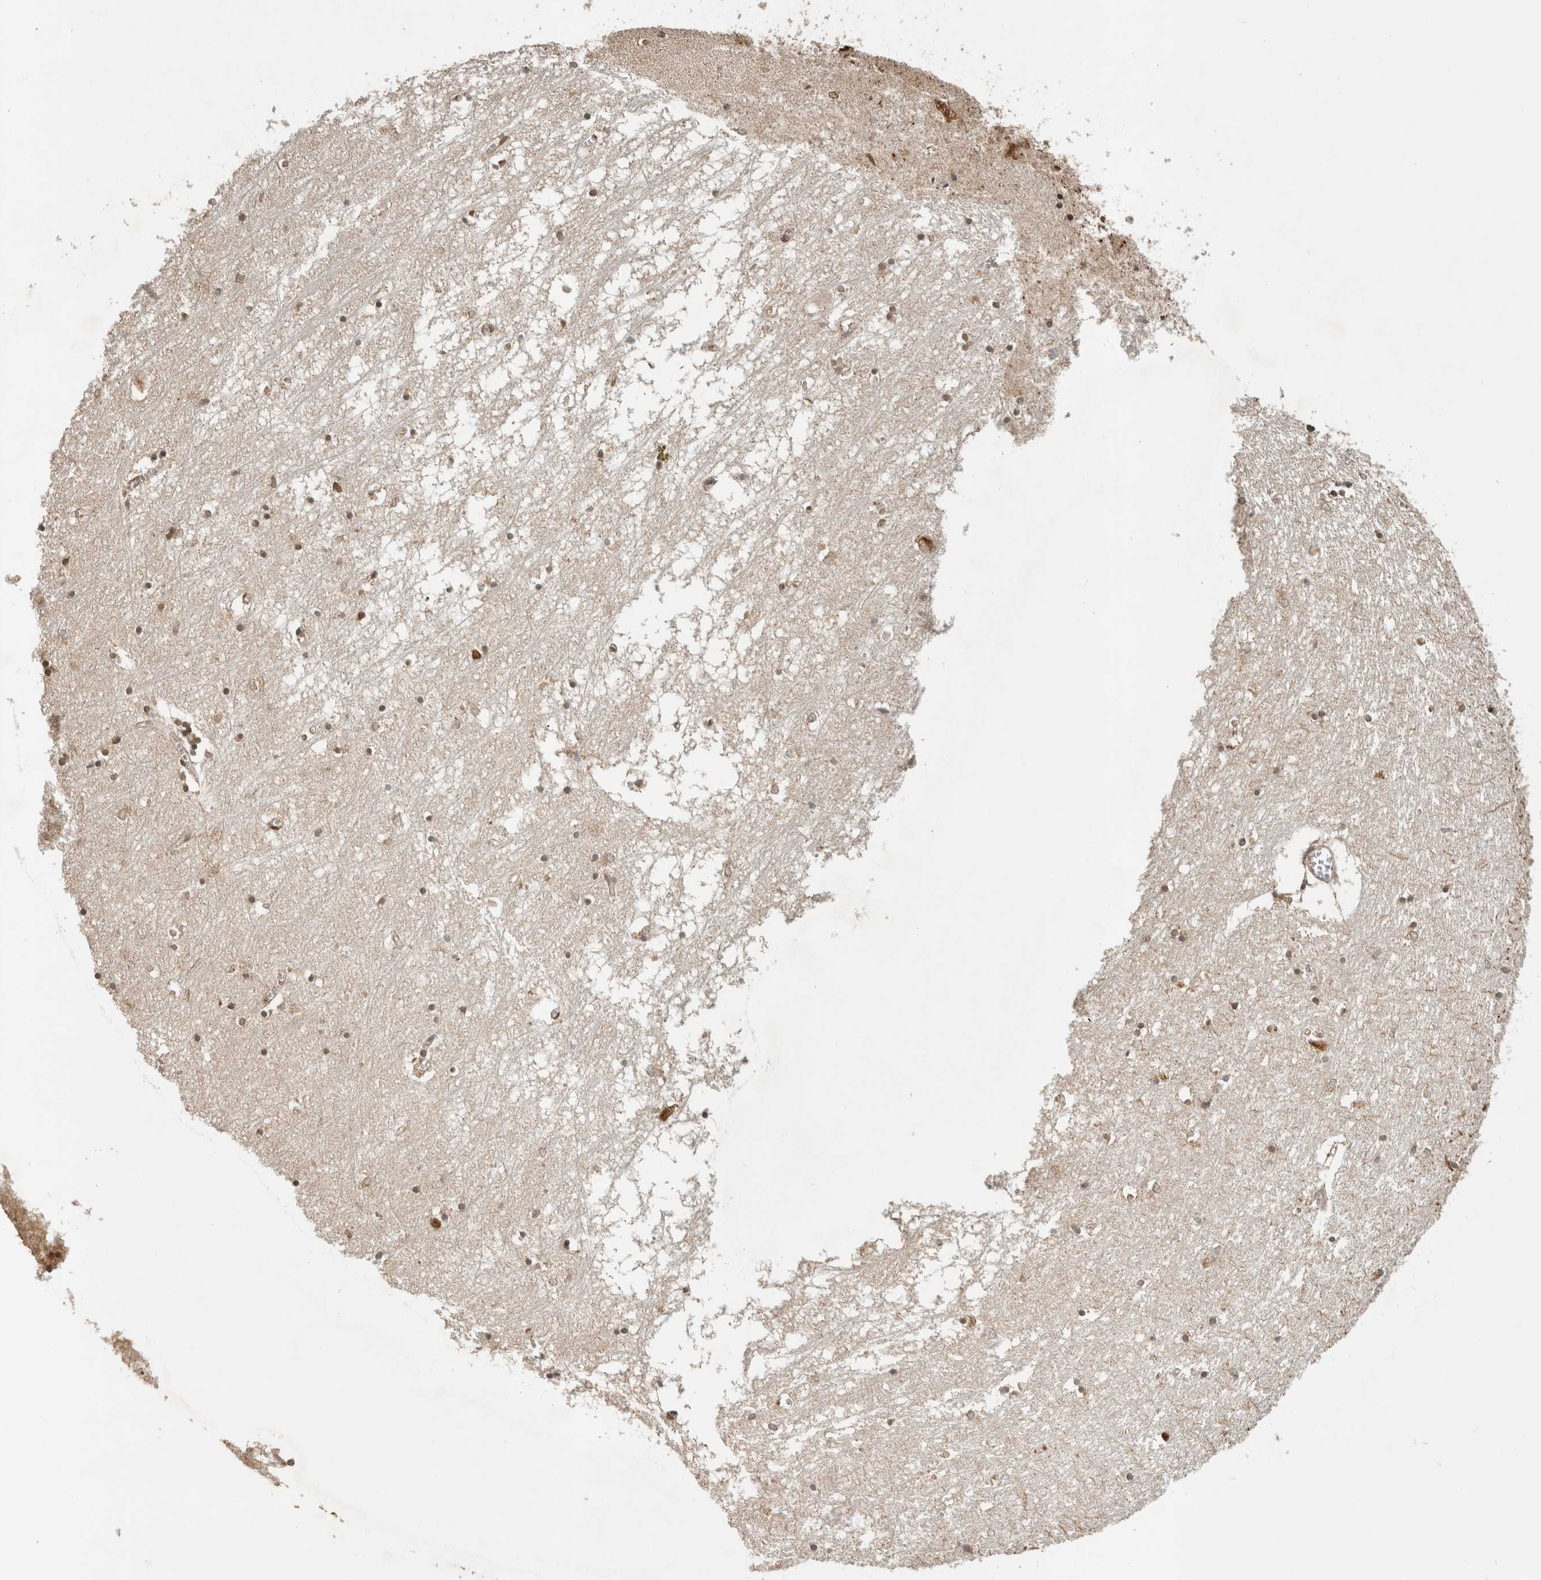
{"staining": {"intensity": "moderate", "quantity": "25%-75%", "location": "nuclear"}, "tissue": "hippocampus", "cell_type": "Glial cells", "image_type": "normal", "snomed": [{"axis": "morphology", "description": "Normal tissue, NOS"}, {"axis": "topography", "description": "Hippocampus"}], "caption": "Human hippocampus stained with a brown dye demonstrates moderate nuclear positive positivity in approximately 25%-75% of glial cells.", "gene": "C1orf21", "patient": {"sex": "male", "age": 70}}